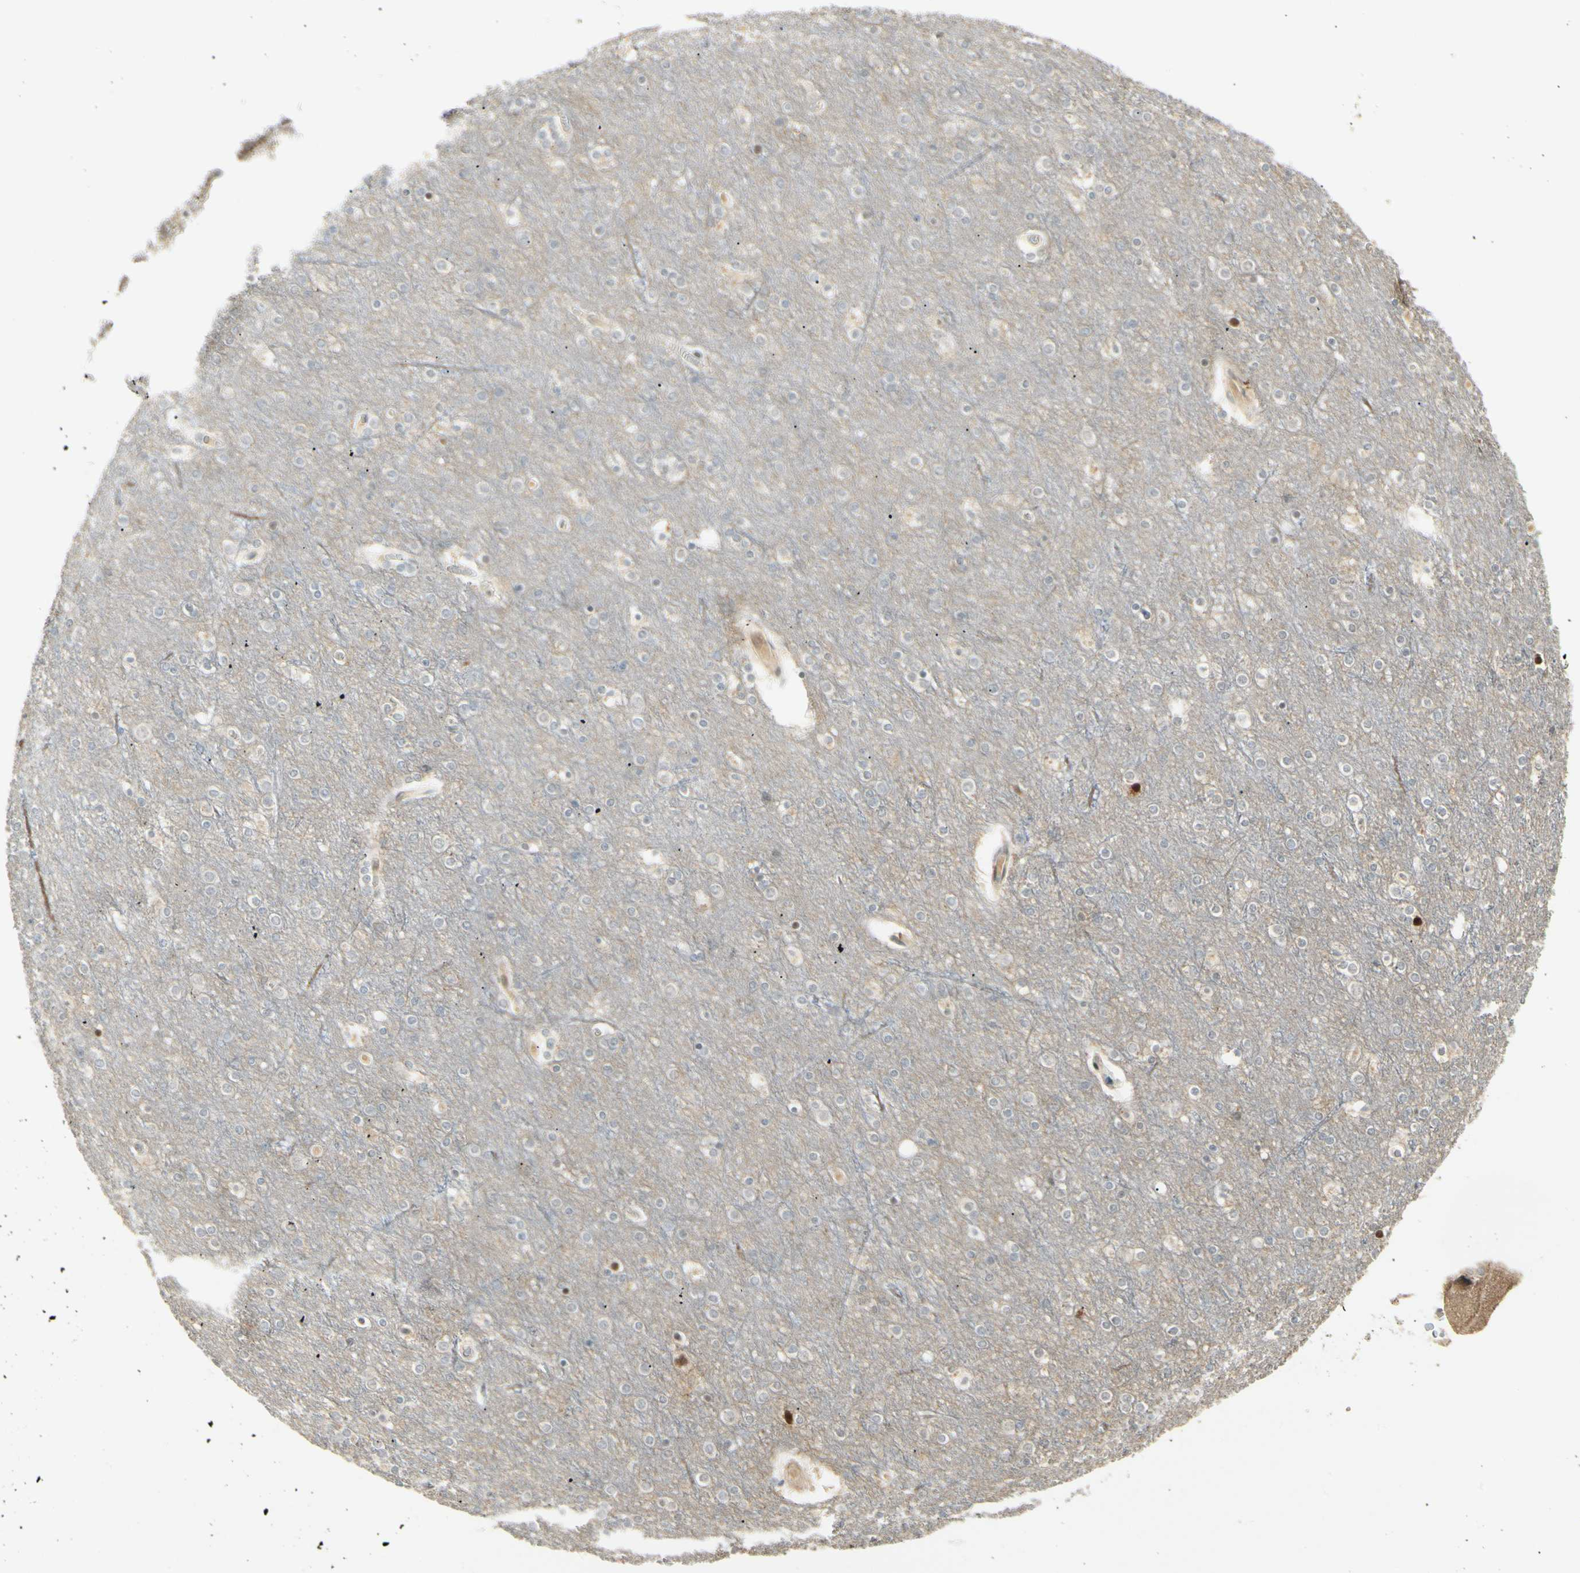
{"staining": {"intensity": "weak", "quantity": ">75%", "location": "cytoplasmic/membranous"}, "tissue": "cerebral cortex", "cell_type": "Endothelial cells", "image_type": "normal", "snomed": [{"axis": "morphology", "description": "Normal tissue, NOS"}, {"axis": "topography", "description": "Cerebral cortex"}], "caption": "Protein expression analysis of benign cerebral cortex displays weak cytoplasmic/membranous expression in approximately >75% of endothelial cells.", "gene": "FNDC3B", "patient": {"sex": "female", "age": 54}}